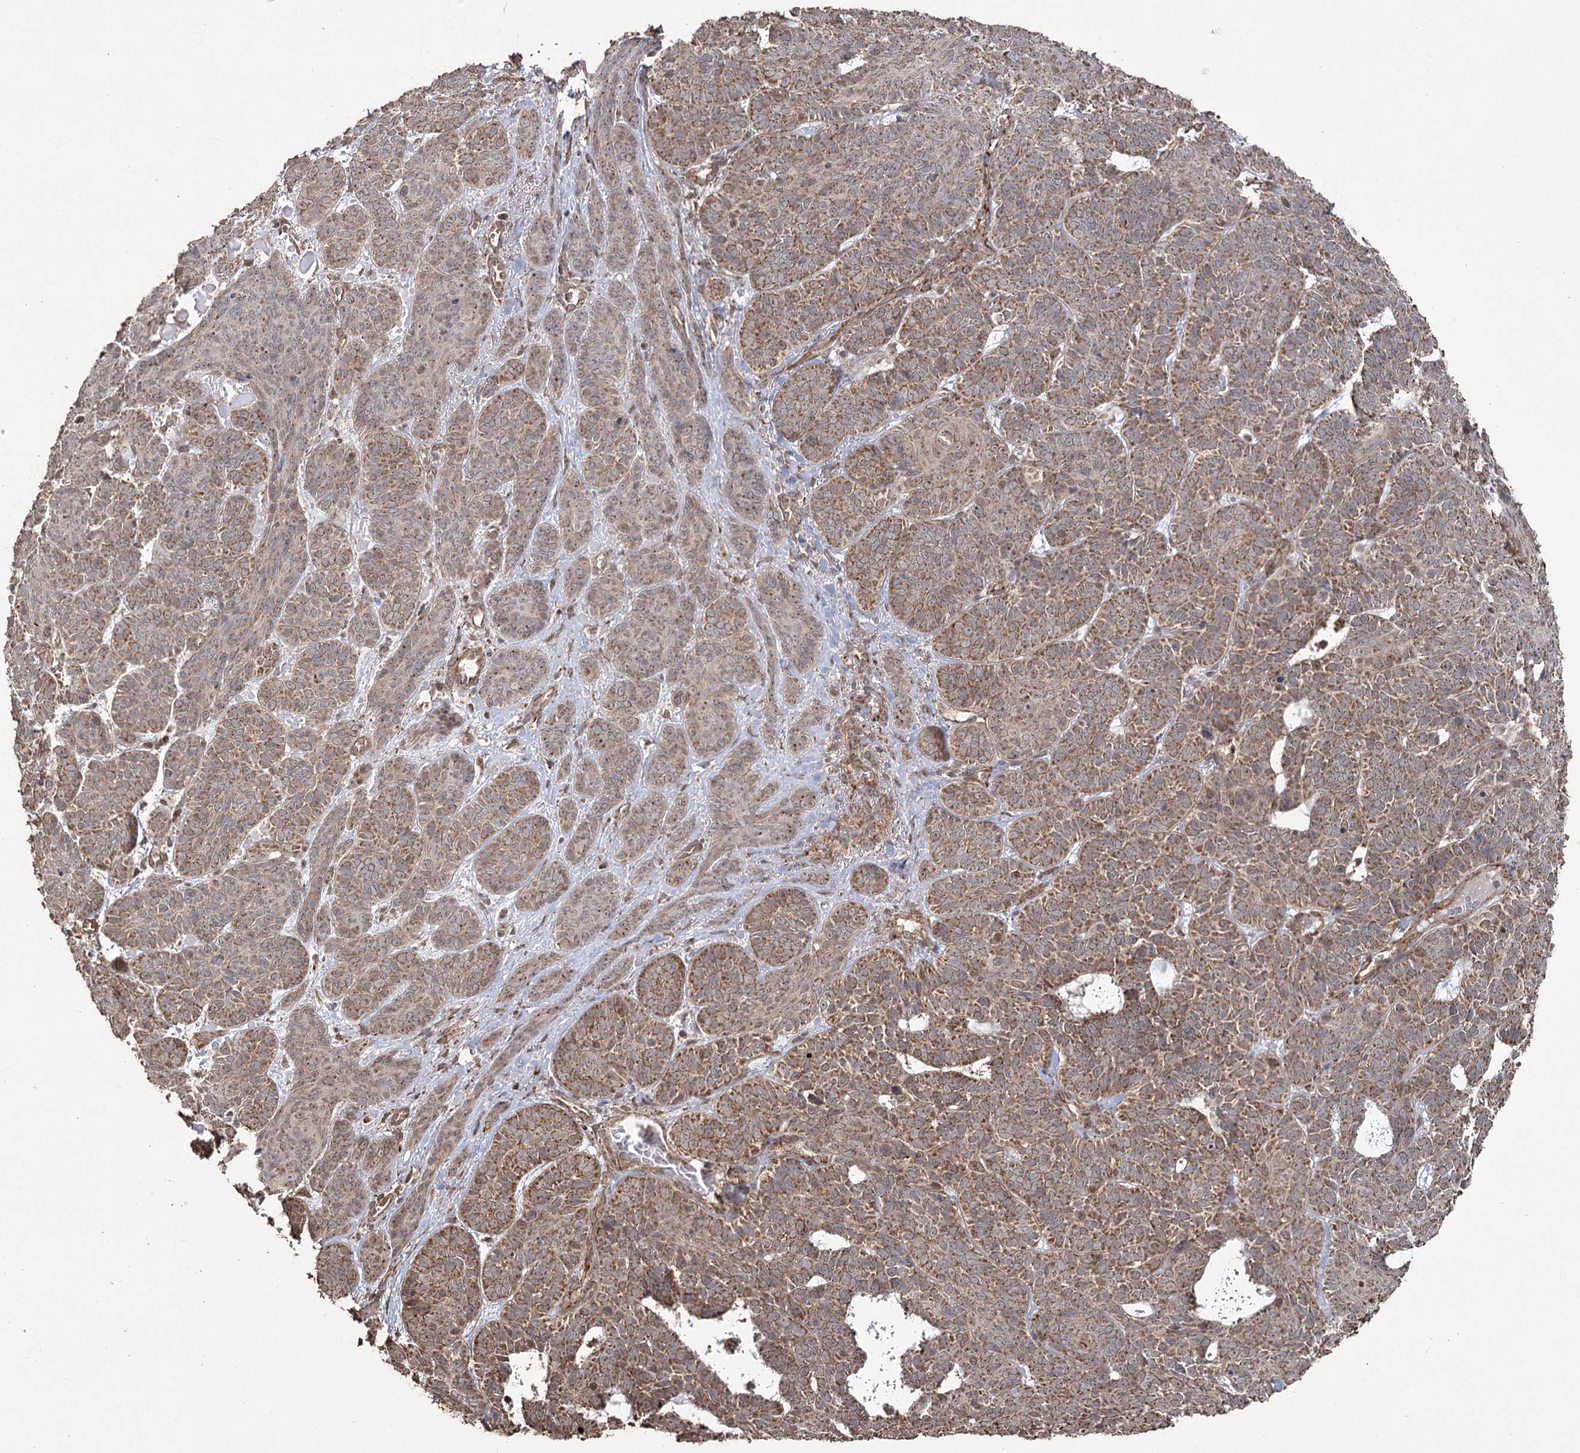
{"staining": {"intensity": "moderate", "quantity": ">75%", "location": "cytoplasmic/membranous"}, "tissue": "skin cancer", "cell_type": "Tumor cells", "image_type": "cancer", "snomed": [{"axis": "morphology", "description": "Basal cell carcinoma"}, {"axis": "topography", "description": "Skin"}], "caption": "Protein expression by immunohistochemistry (IHC) shows moderate cytoplasmic/membranous expression in about >75% of tumor cells in skin basal cell carcinoma.", "gene": "SLF2", "patient": {"sex": "male", "age": 85}}